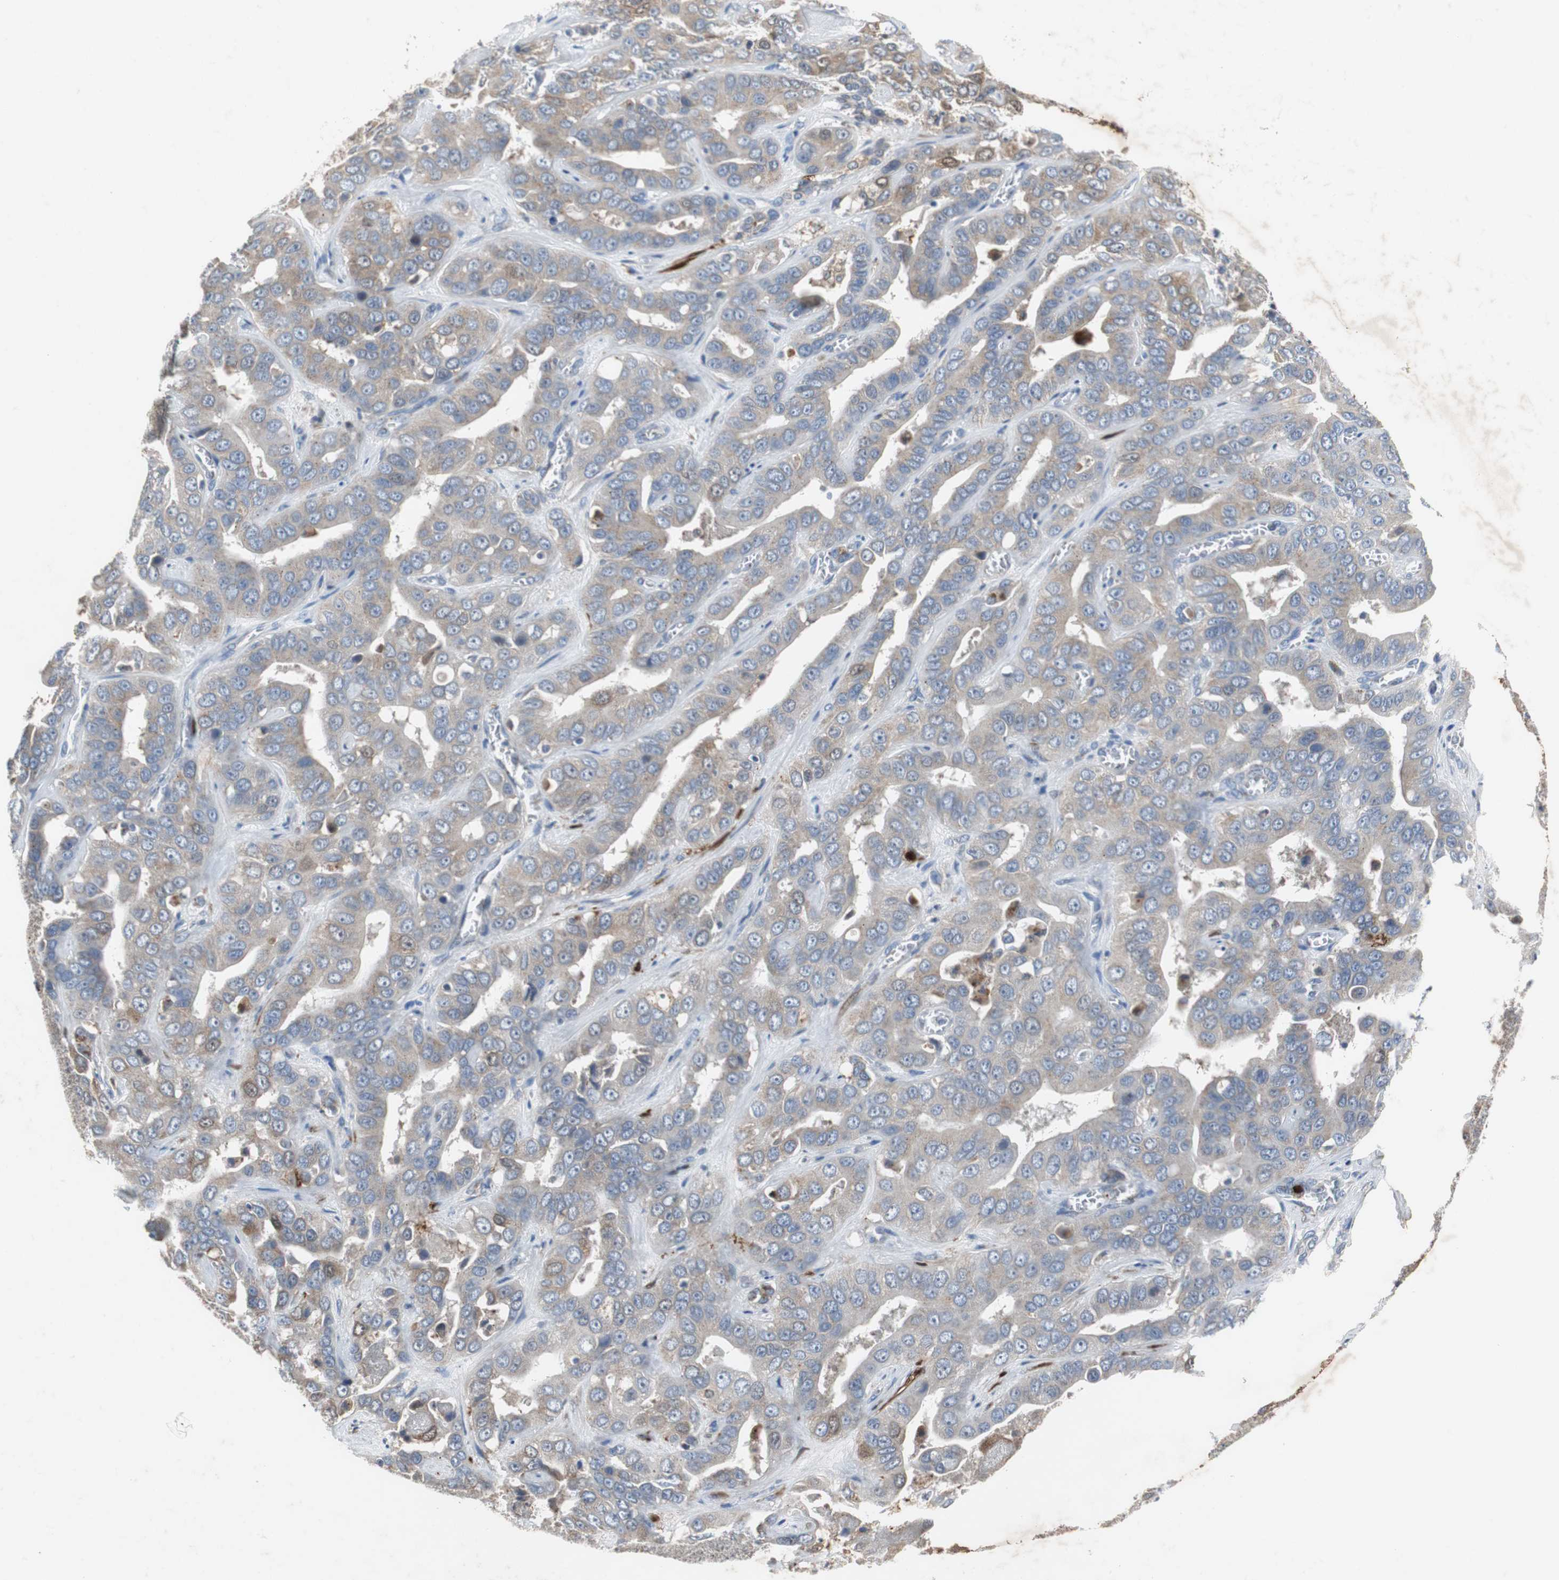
{"staining": {"intensity": "moderate", "quantity": ">75%", "location": "cytoplasmic/membranous"}, "tissue": "liver cancer", "cell_type": "Tumor cells", "image_type": "cancer", "snomed": [{"axis": "morphology", "description": "Cholangiocarcinoma"}, {"axis": "topography", "description": "Liver"}], "caption": "High-power microscopy captured an immunohistochemistry (IHC) histopathology image of cholangiocarcinoma (liver), revealing moderate cytoplasmic/membranous expression in about >75% of tumor cells. (DAB IHC, brown staining for protein, blue staining for nuclei).", "gene": "CALB2", "patient": {"sex": "female", "age": 52}}